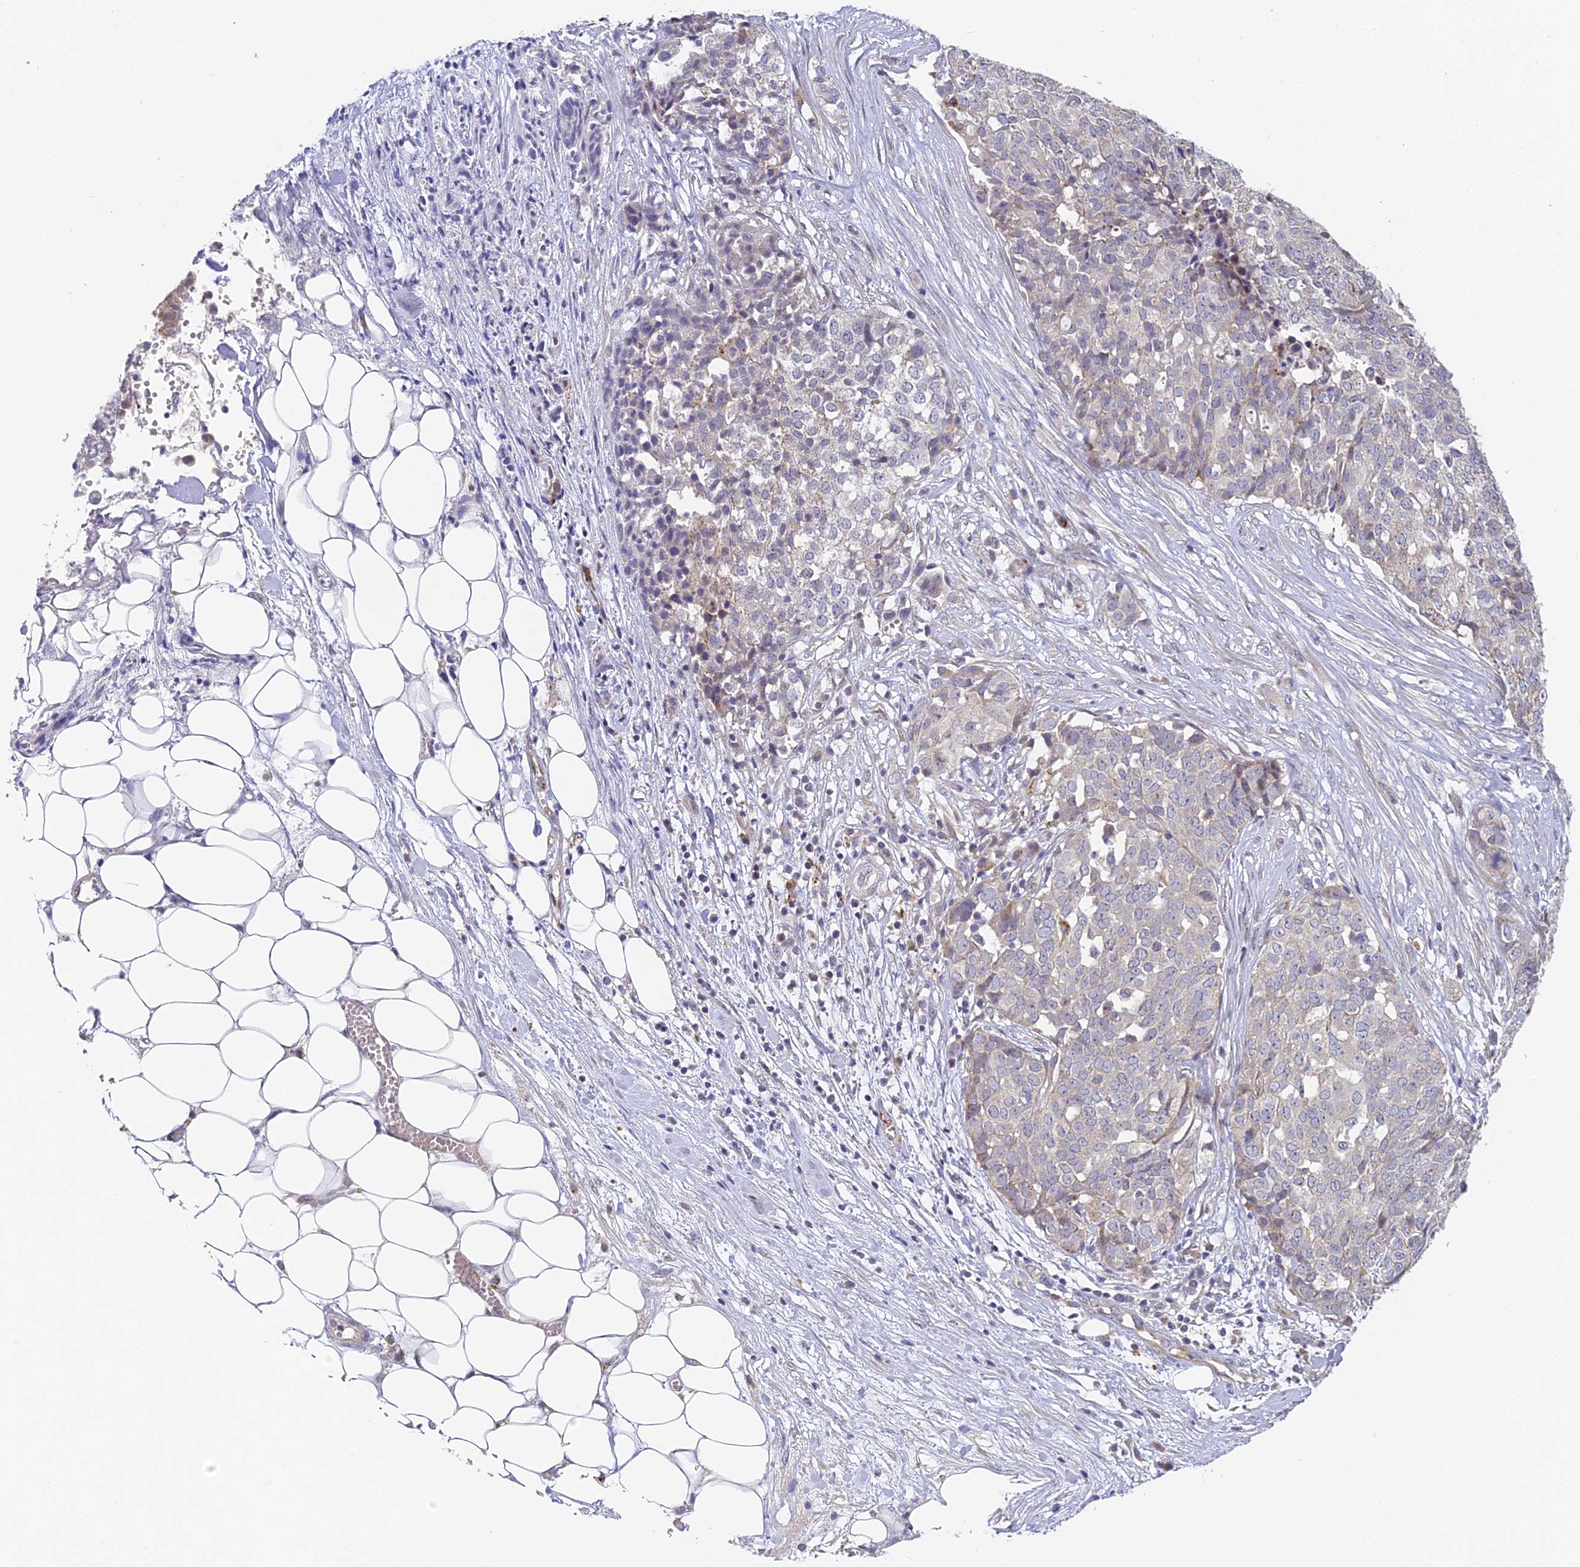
{"staining": {"intensity": "negative", "quantity": "none", "location": "none"}, "tissue": "ovarian cancer", "cell_type": "Tumor cells", "image_type": "cancer", "snomed": [{"axis": "morphology", "description": "Cystadenocarcinoma, serous, NOS"}, {"axis": "topography", "description": "Soft tissue"}, {"axis": "topography", "description": "Ovary"}], "caption": "A photomicrograph of human serous cystadenocarcinoma (ovarian) is negative for staining in tumor cells. (DAB (3,3'-diaminobenzidine) immunohistochemistry, high magnification).", "gene": "DNAAF10", "patient": {"sex": "female", "age": 57}}